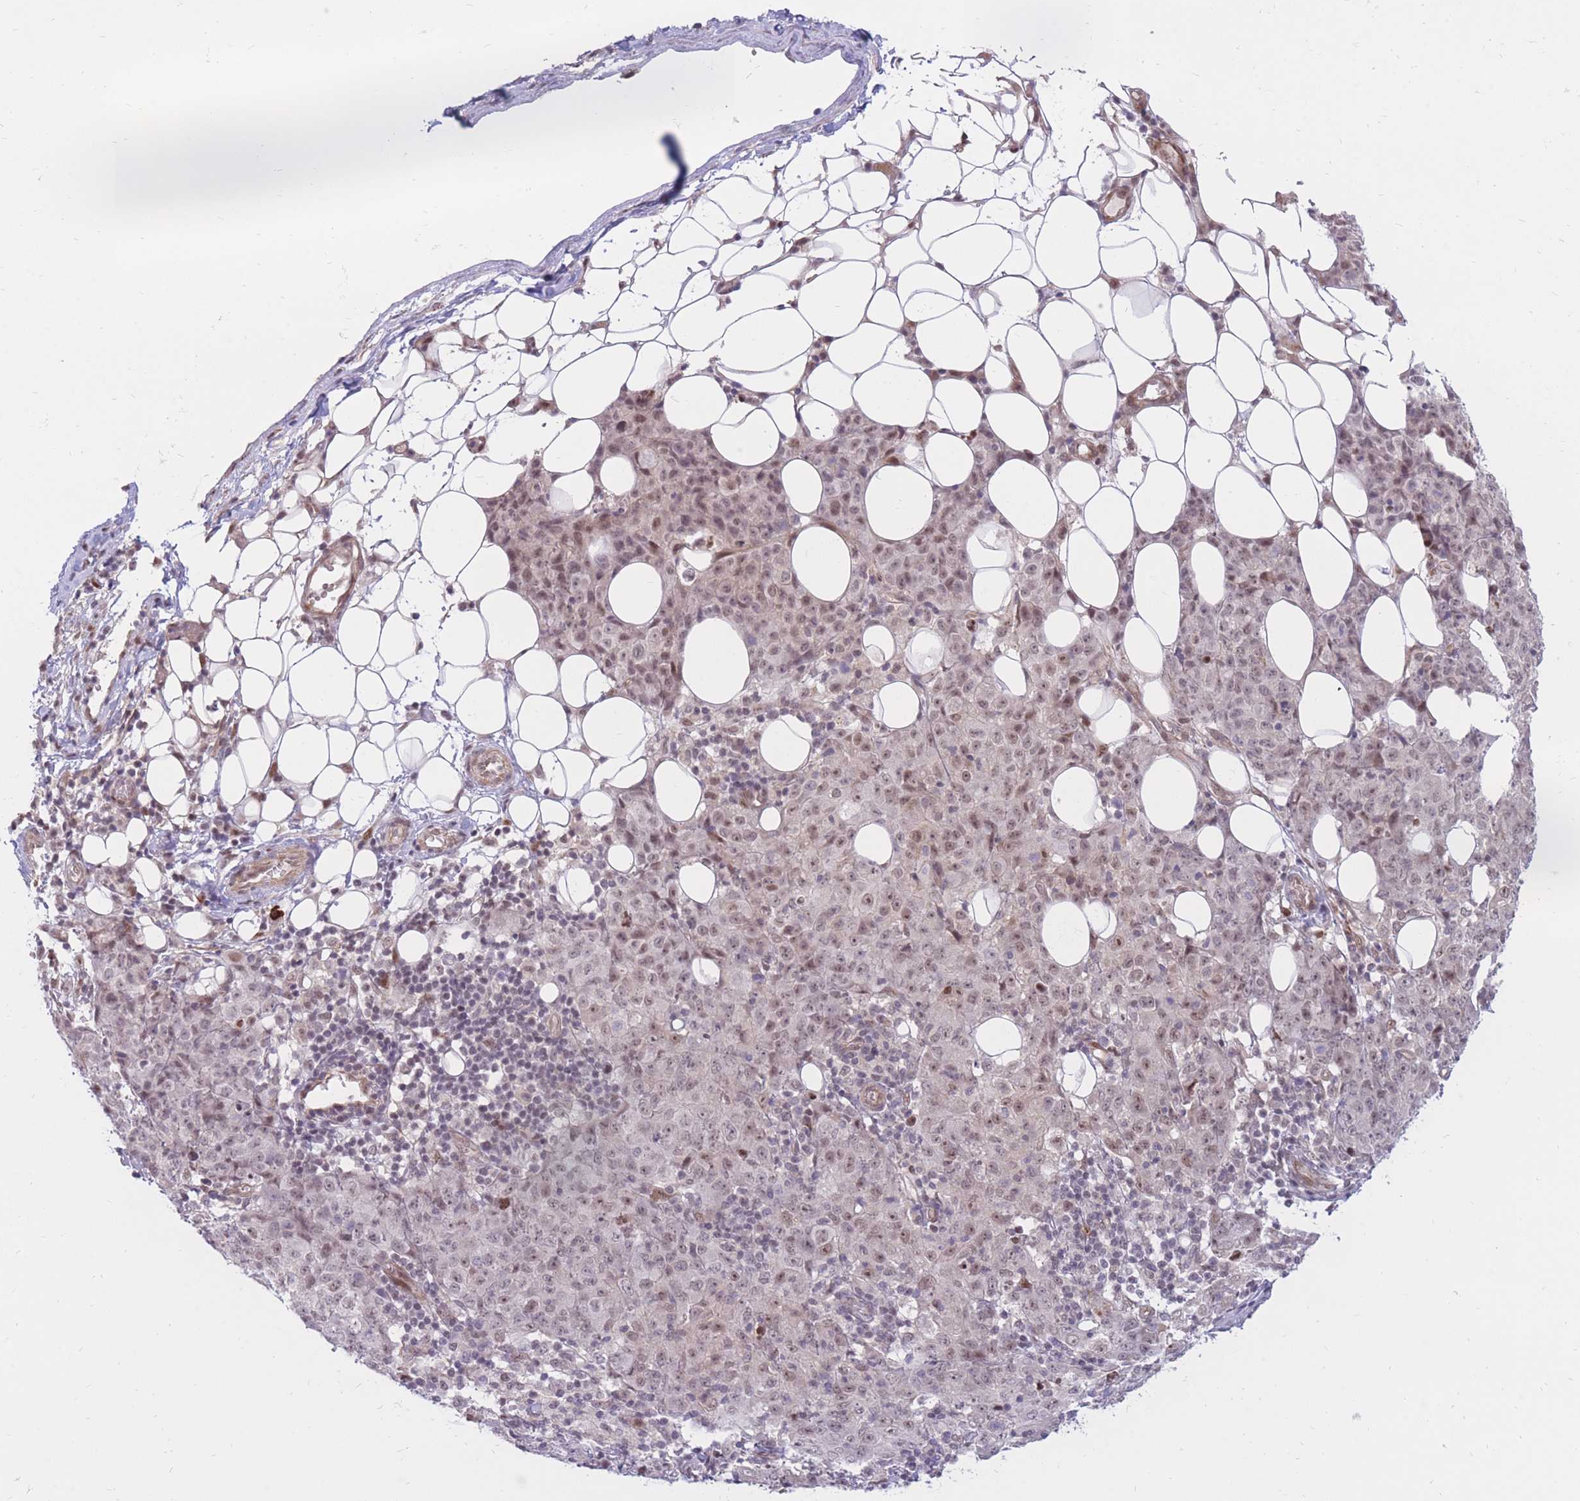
{"staining": {"intensity": "moderate", "quantity": ">75%", "location": "nuclear"}, "tissue": "ovarian cancer", "cell_type": "Tumor cells", "image_type": "cancer", "snomed": [{"axis": "morphology", "description": "Carcinoma, endometroid"}, {"axis": "topography", "description": "Ovary"}], "caption": "Brown immunohistochemical staining in human ovarian endometroid carcinoma reveals moderate nuclear positivity in about >75% of tumor cells. (Brightfield microscopy of DAB IHC at high magnification).", "gene": "ERICH6B", "patient": {"sex": "female", "age": 42}}